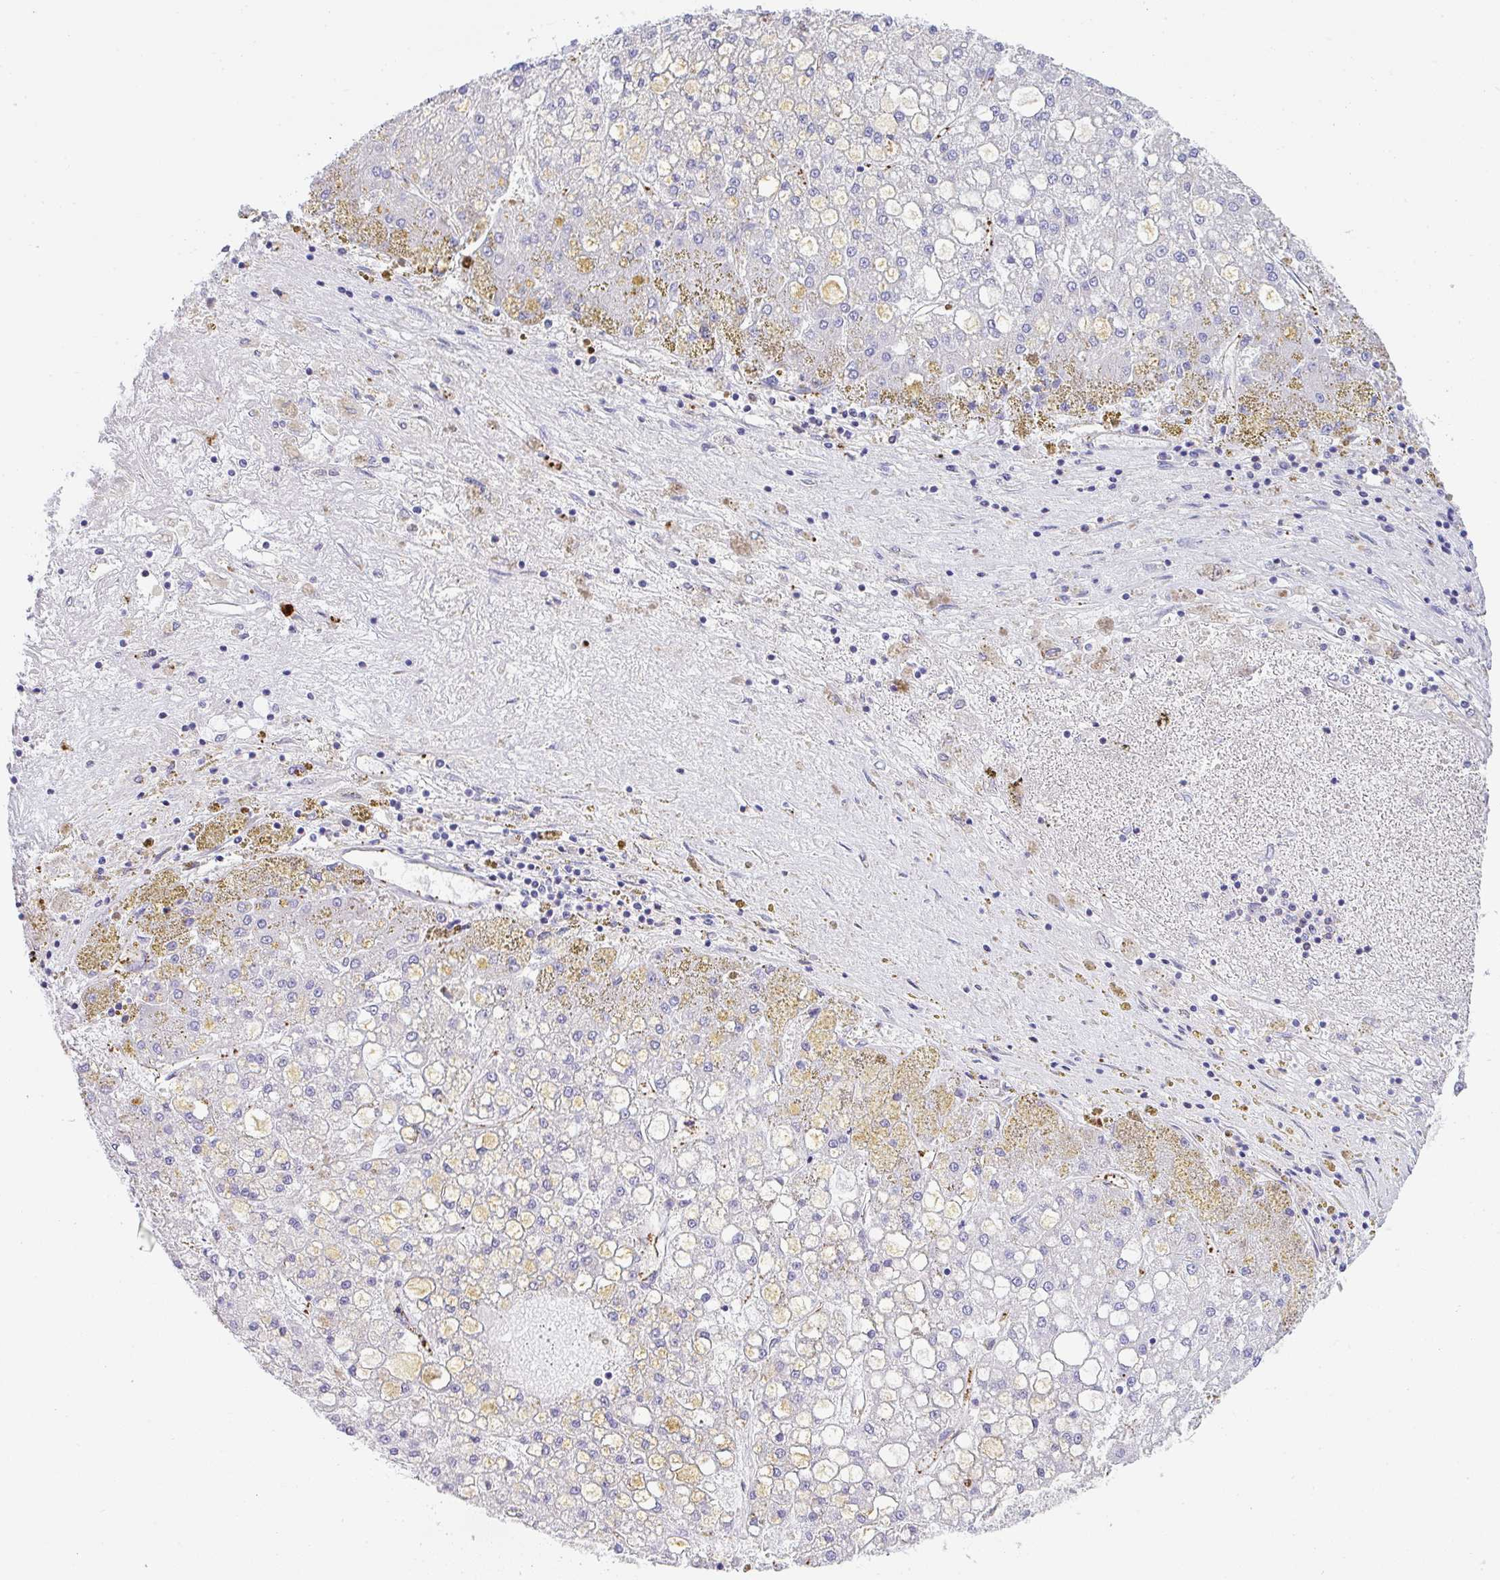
{"staining": {"intensity": "moderate", "quantity": "<25%", "location": "cytoplasmic/membranous"}, "tissue": "liver cancer", "cell_type": "Tumor cells", "image_type": "cancer", "snomed": [{"axis": "morphology", "description": "Carcinoma, Hepatocellular, NOS"}, {"axis": "topography", "description": "Liver"}], "caption": "Hepatocellular carcinoma (liver) stained with immunohistochemistry (IHC) shows moderate cytoplasmic/membranous expression in approximately <25% of tumor cells. The protein of interest is shown in brown color, while the nuclei are stained blue.", "gene": "TNFAIP8", "patient": {"sex": "male", "age": 67}}